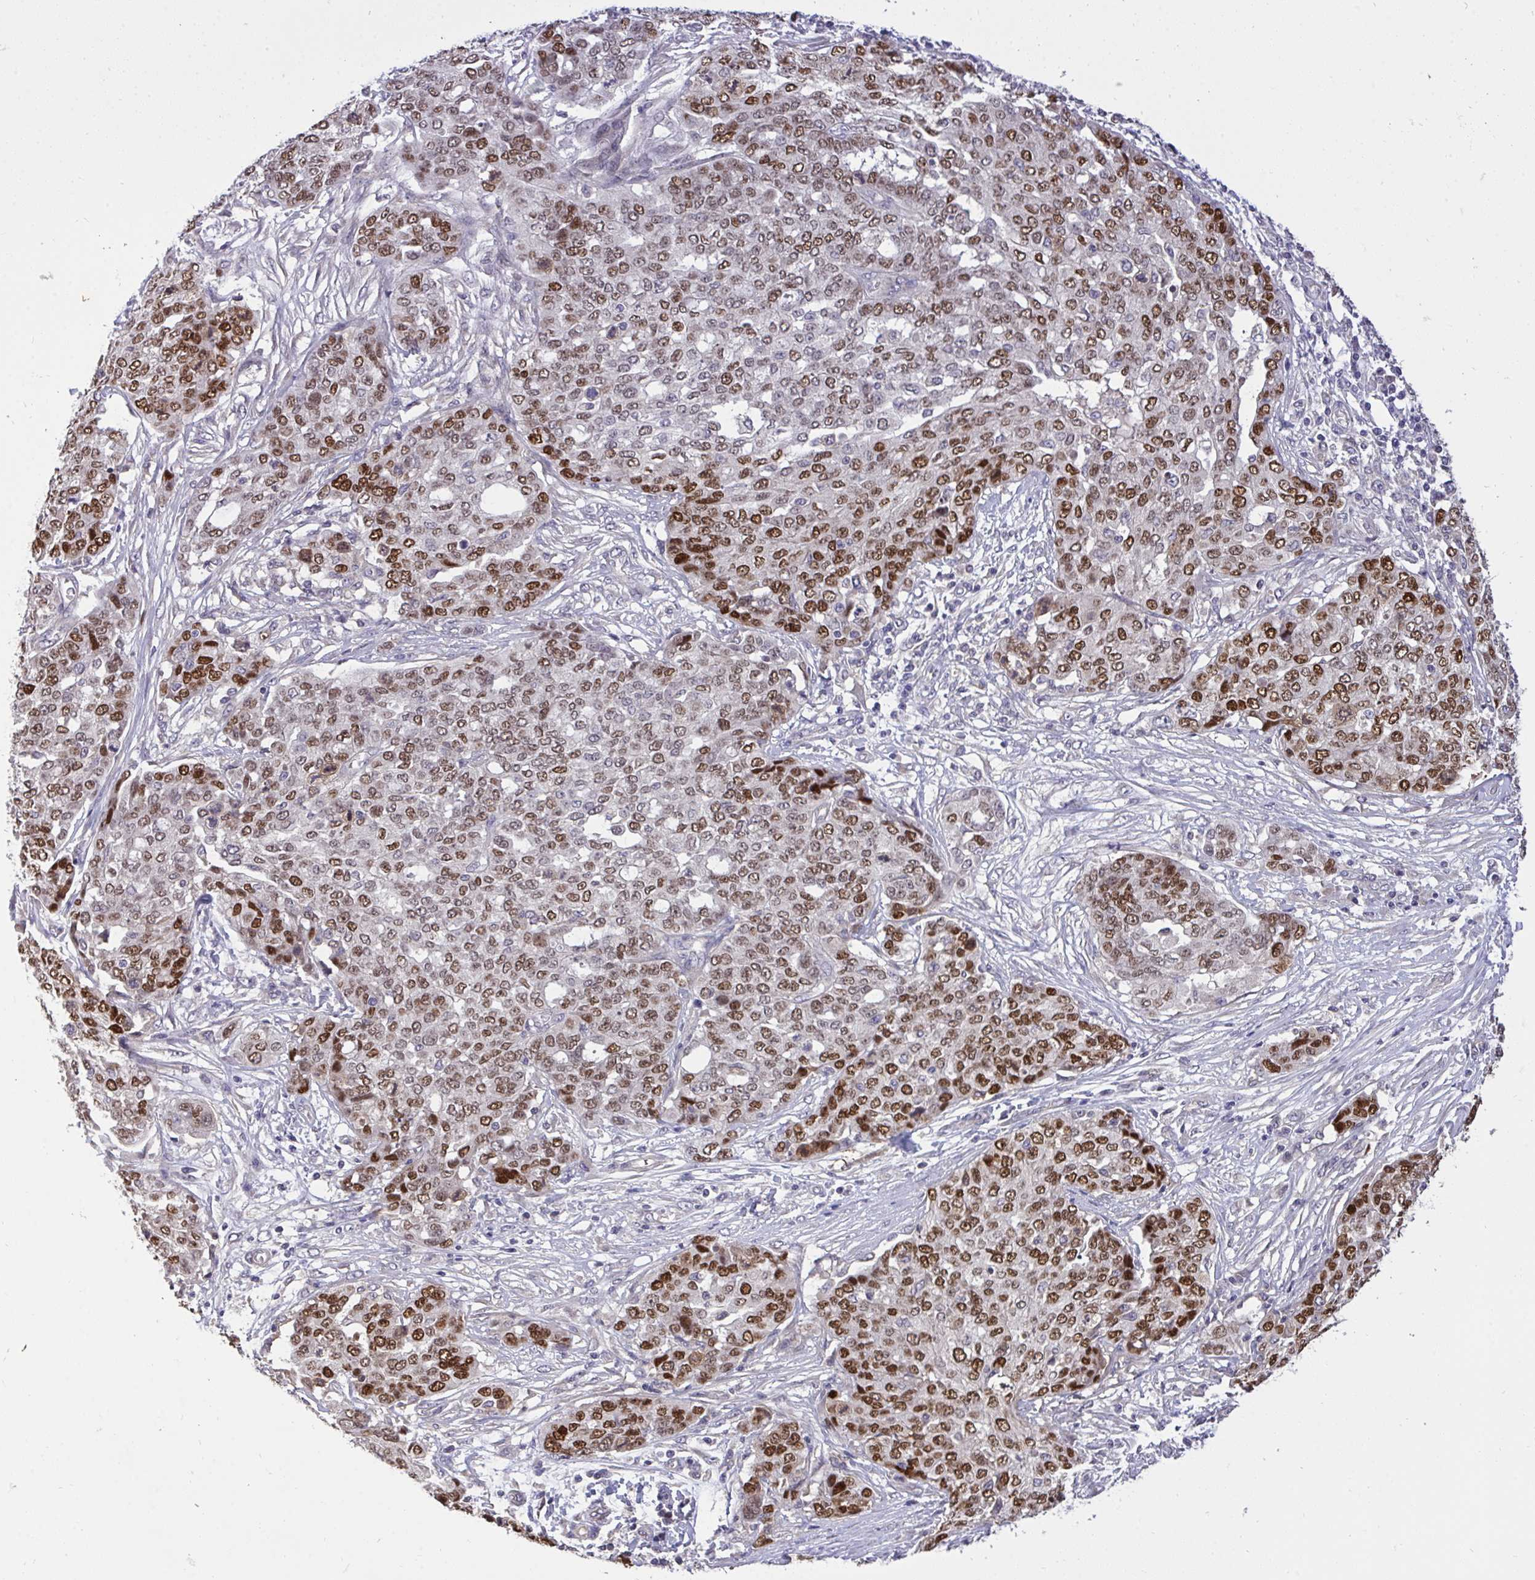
{"staining": {"intensity": "strong", "quantity": "25%-75%", "location": "nuclear"}, "tissue": "ovarian cancer", "cell_type": "Tumor cells", "image_type": "cancer", "snomed": [{"axis": "morphology", "description": "Cystadenocarcinoma, serous, NOS"}, {"axis": "topography", "description": "Soft tissue"}, {"axis": "topography", "description": "Ovary"}], "caption": "Immunohistochemistry photomicrograph of neoplastic tissue: human ovarian serous cystadenocarcinoma stained using IHC displays high levels of strong protein expression localized specifically in the nuclear of tumor cells, appearing as a nuclear brown color.", "gene": "C19orf54", "patient": {"sex": "female", "age": 57}}